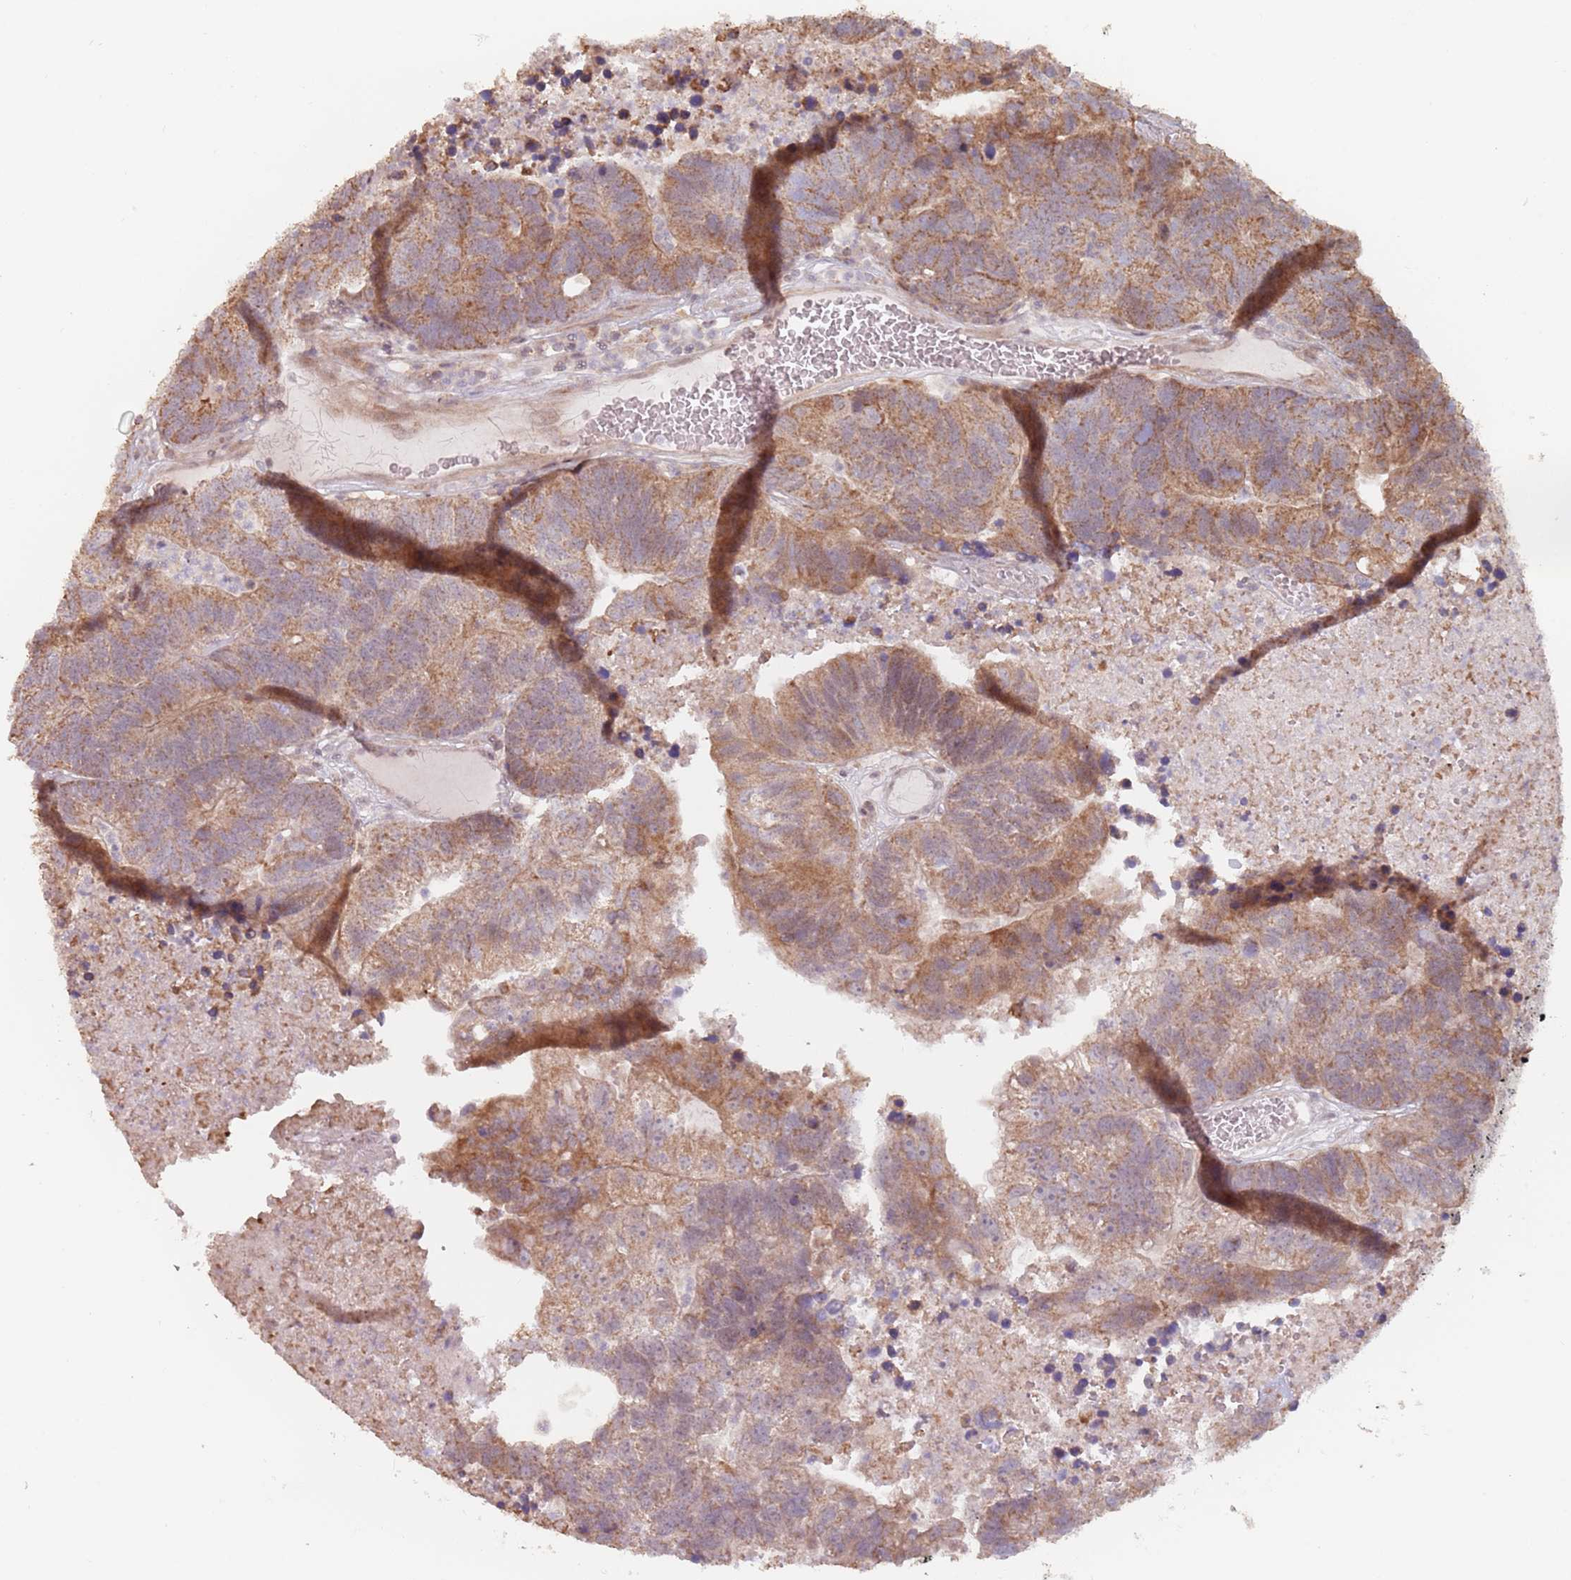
{"staining": {"intensity": "moderate", "quantity": ">75%", "location": "cytoplasmic/membranous"}, "tissue": "colorectal cancer", "cell_type": "Tumor cells", "image_type": "cancer", "snomed": [{"axis": "morphology", "description": "Adenocarcinoma, NOS"}, {"axis": "topography", "description": "Colon"}], "caption": "Moderate cytoplasmic/membranous staining is appreciated in approximately >75% of tumor cells in adenocarcinoma (colorectal).", "gene": "VPS52", "patient": {"sex": "female", "age": 48}}